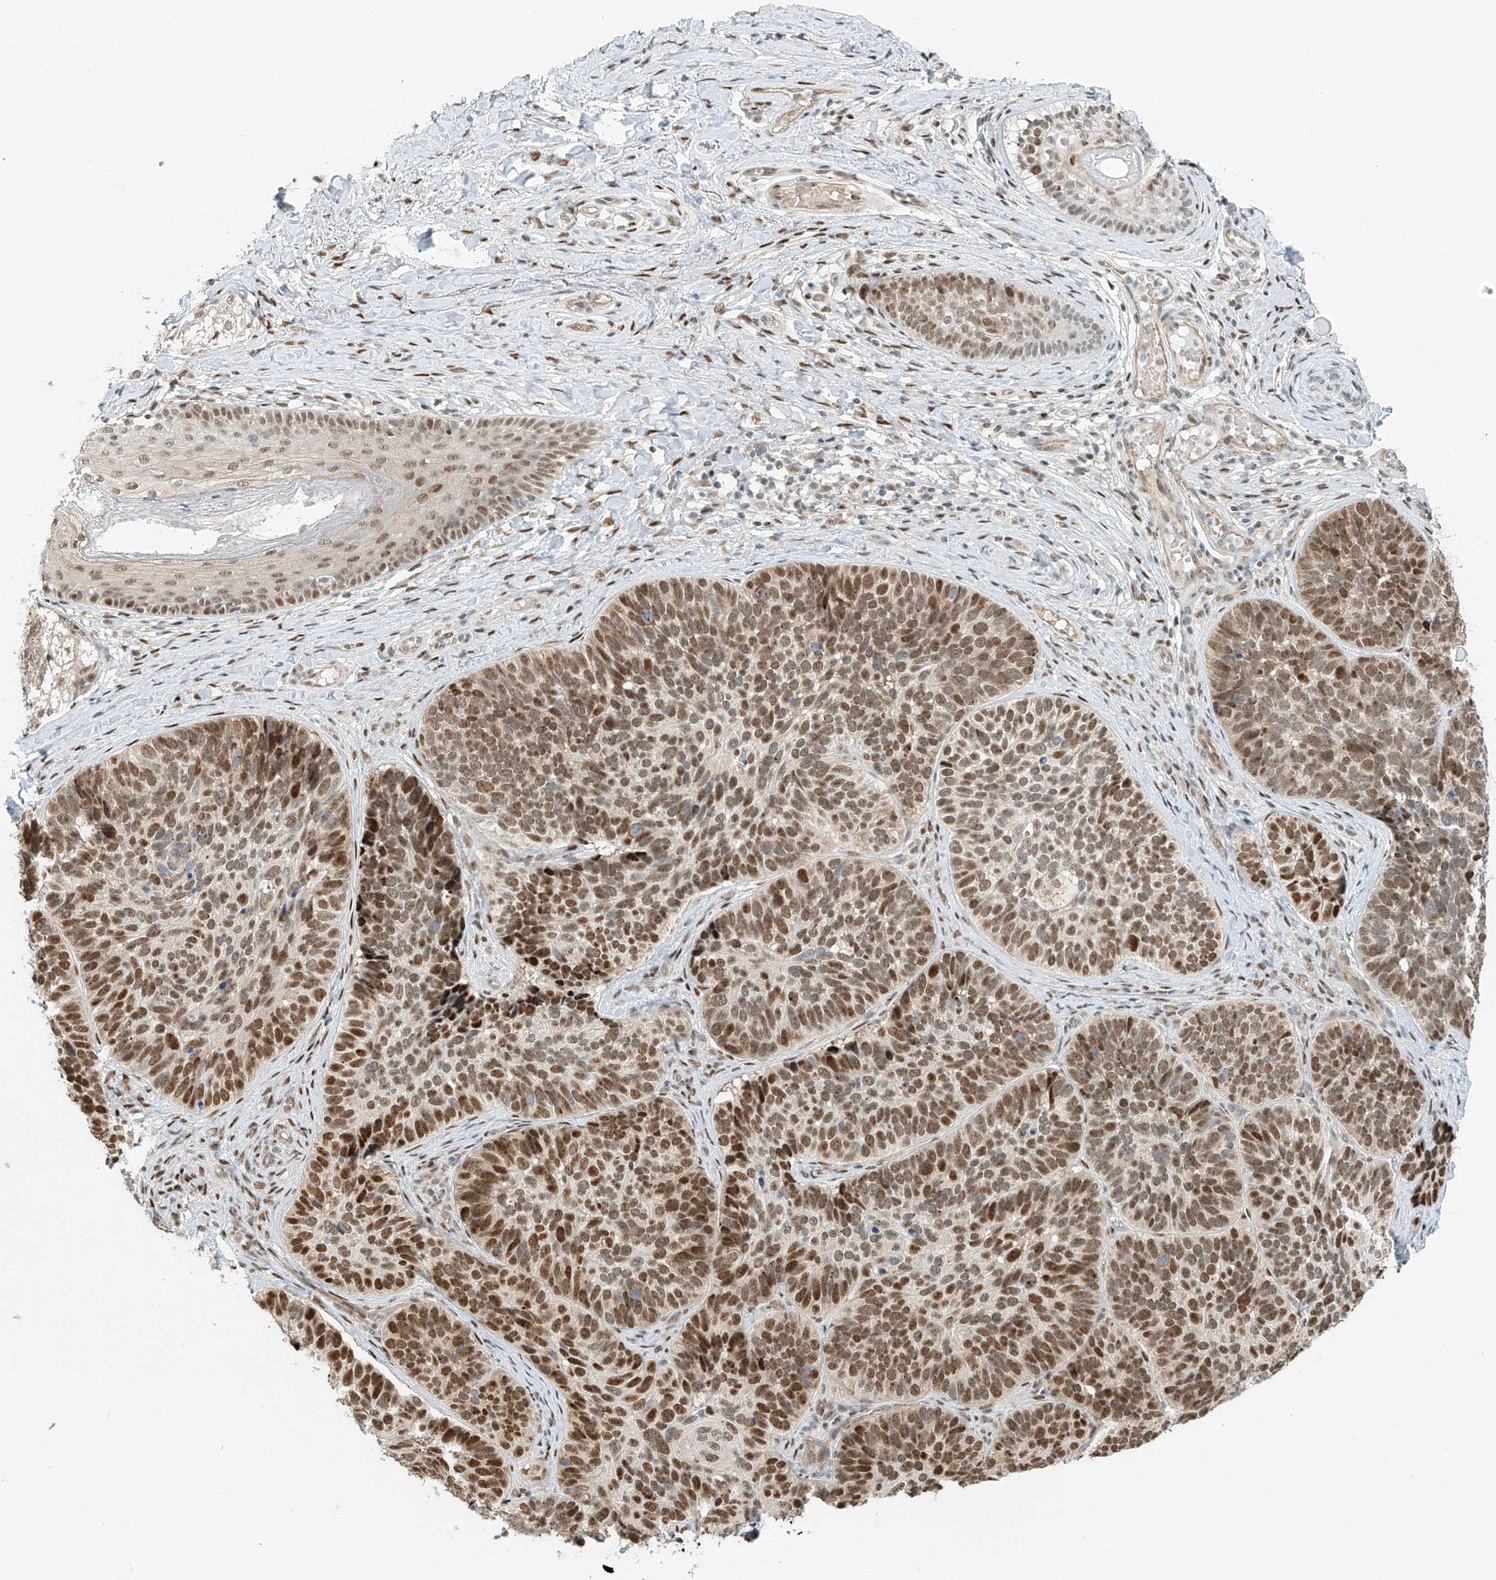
{"staining": {"intensity": "strong", "quantity": ">75%", "location": "nuclear"}, "tissue": "skin cancer", "cell_type": "Tumor cells", "image_type": "cancer", "snomed": [{"axis": "morphology", "description": "Basal cell carcinoma"}, {"axis": "topography", "description": "Skin"}], "caption": "A histopathology image showing strong nuclear staining in about >75% of tumor cells in skin basal cell carcinoma, as visualized by brown immunohistochemical staining.", "gene": "ZNF514", "patient": {"sex": "male", "age": 62}}